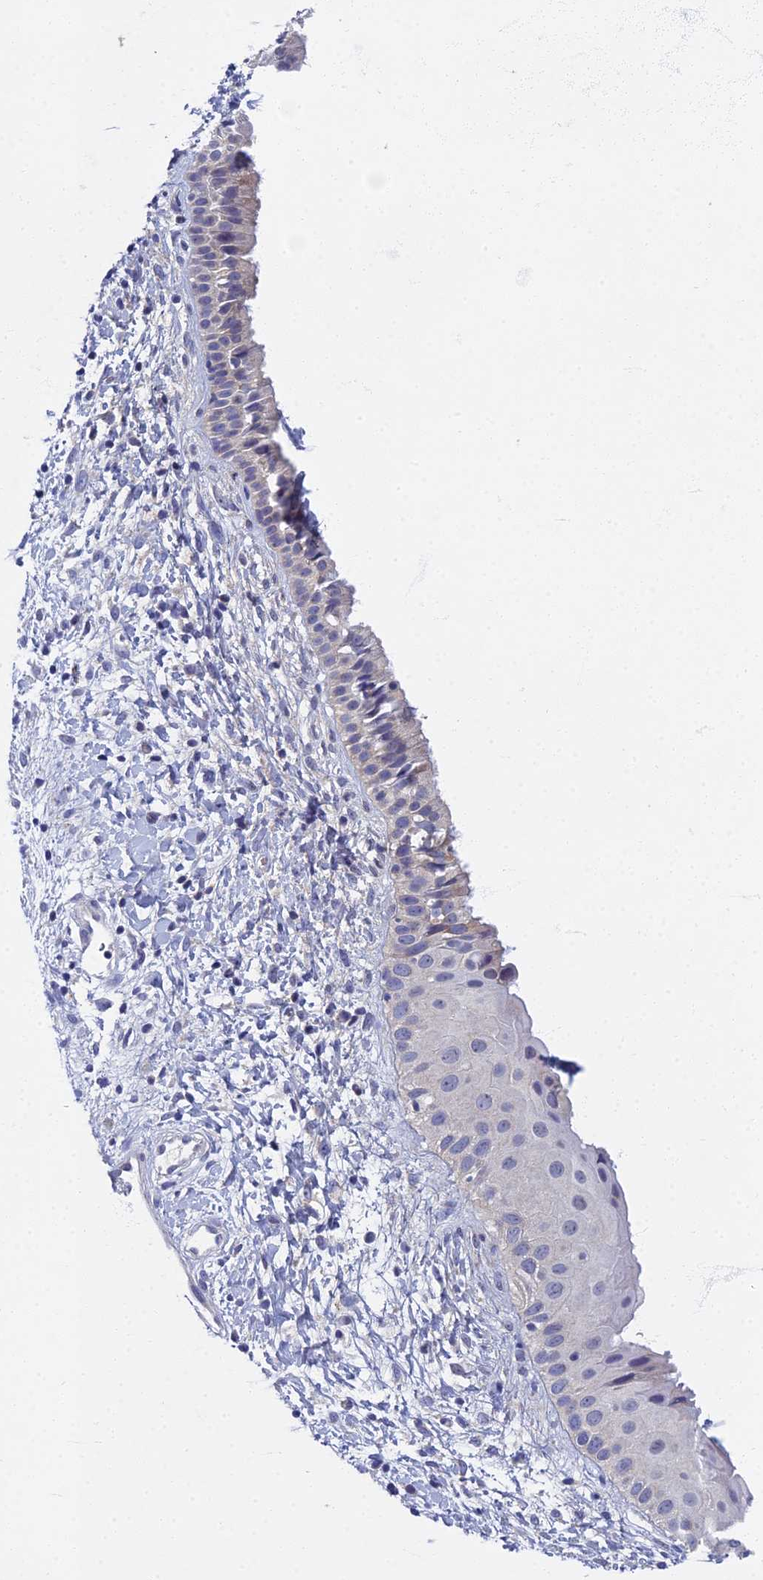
{"staining": {"intensity": "weak", "quantity": "<25%", "location": "cytoplasmic/membranous"}, "tissue": "nasopharynx", "cell_type": "Respiratory epithelial cells", "image_type": "normal", "snomed": [{"axis": "morphology", "description": "Normal tissue, NOS"}, {"axis": "topography", "description": "Nasopharynx"}], "caption": "Image shows no protein expression in respiratory epithelial cells of normal nasopharynx. The staining is performed using DAB brown chromogen with nuclei counter-stained in using hematoxylin.", "gene": "SPIN4", "patient": {"sex": "male", "age": 22}}